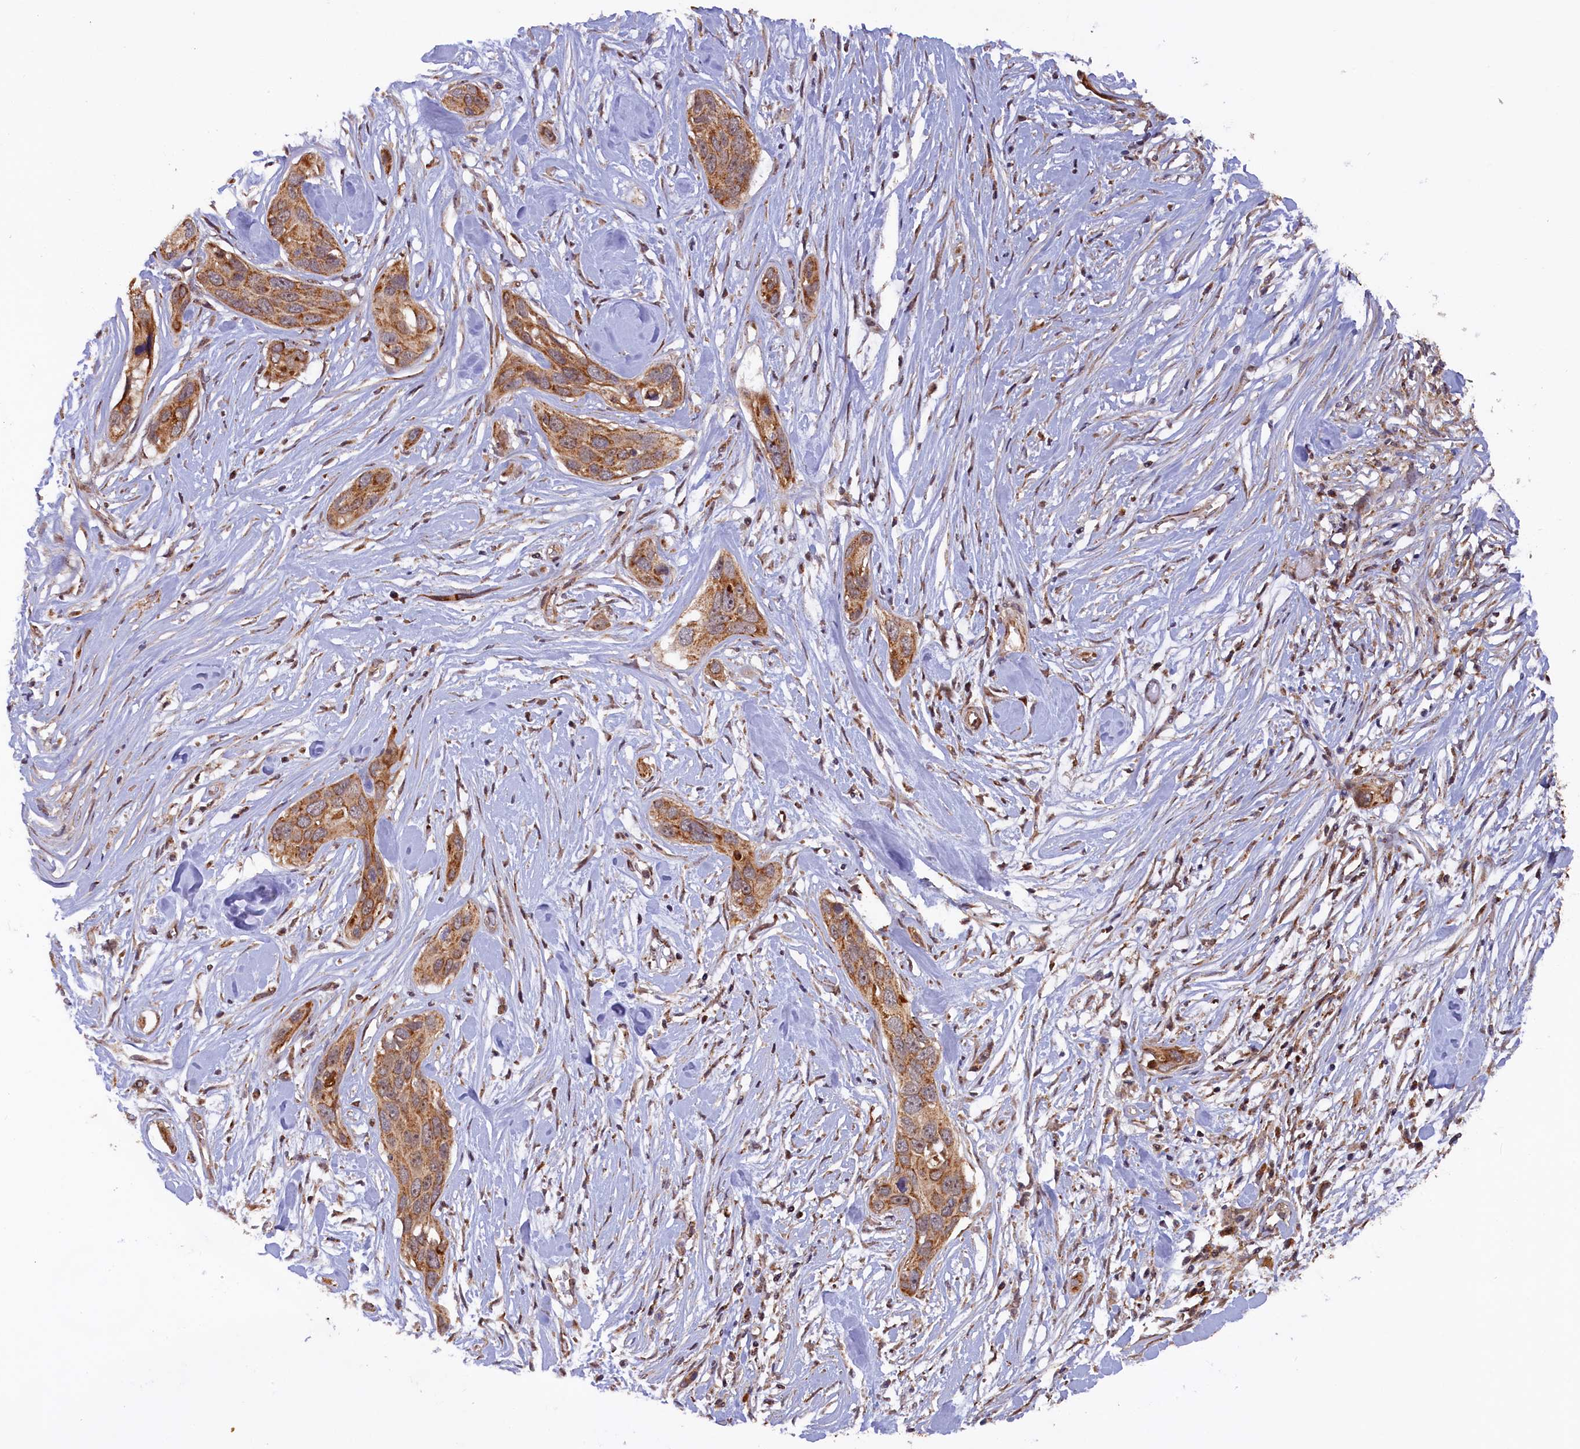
{"staining": {"intensity": "moderate", "quantity": ">75%", "location": "cytoplasmic/membranous"}, "tissue": "pancreatic cancer", "cell_type": "Tumor cells", "image_type": "cancer", "snomed": [{"axis": "morphology", "description": "Adenocarcinoma, NOS"}, {"axis": "topography", "description": "Pancreas"}], "caption": "Immunohistochemical staining of human adenocarcinoma (pancreatic) displays moderate cytoplasmic/membranous protein expression in about >75% of tumor cells. (Brightfield microscopy of DAB IHC at high magnification).", "gene": "DUS3L", "patient": {"sex": "female", "age": 60}}